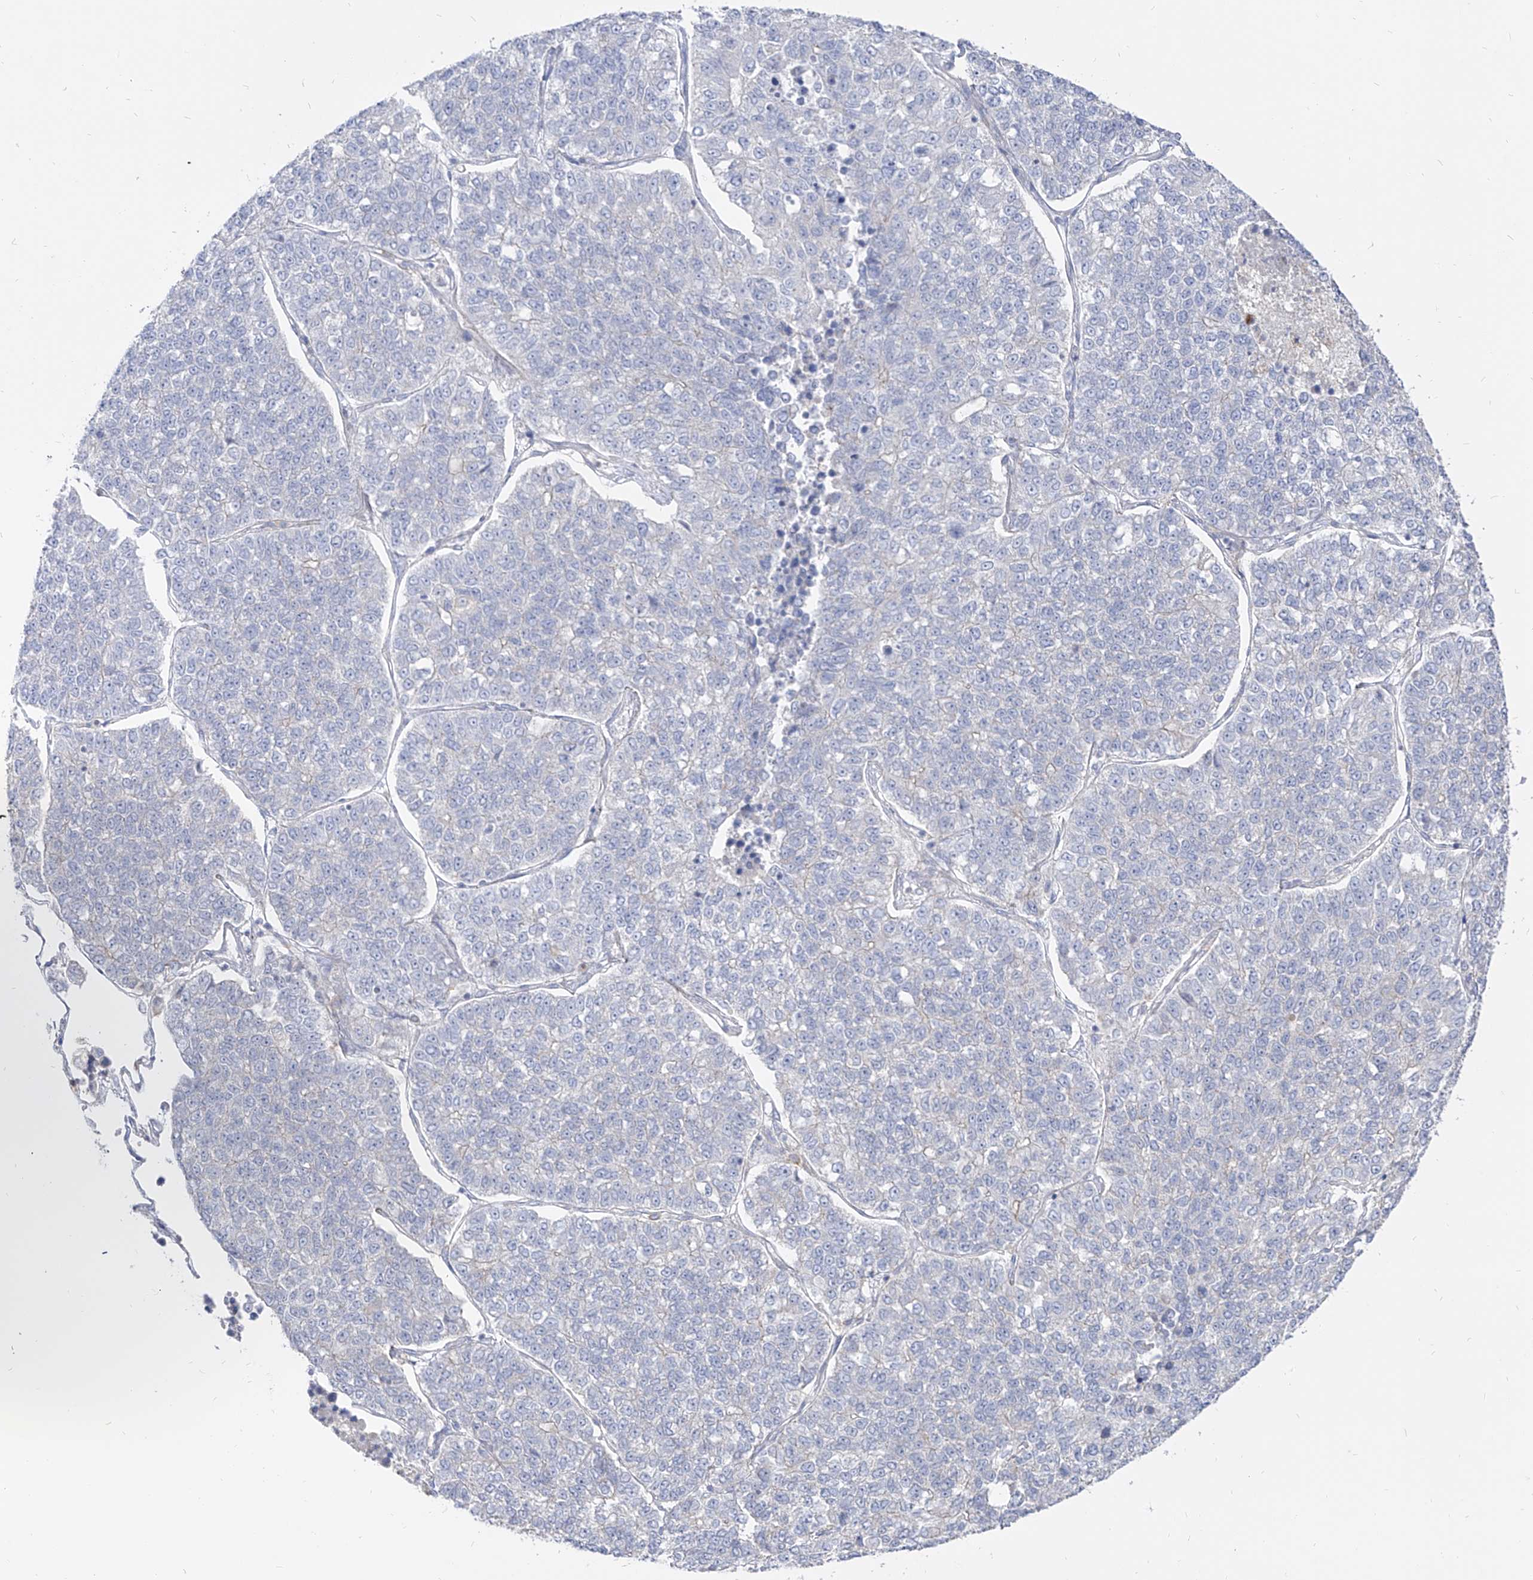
{"staining": {"intensity": "negative", "quantity": "none", "location": "none"}, "tissue": "lung cancer", "cell_type": "Tumor cells", "image_type": "cancer", "snomed": [{"axis": "morphology", "description": "Adenocarcinoma, NOS"}, {"axis": "topography", "description": "Lung"}], "caption": "This is an IHC histopathology image of human adenocarcinoma (lung). There is no positivity in tumor cells.", "gene": "RBFOX3", "patient": {"sex": "male", "age": 49}}